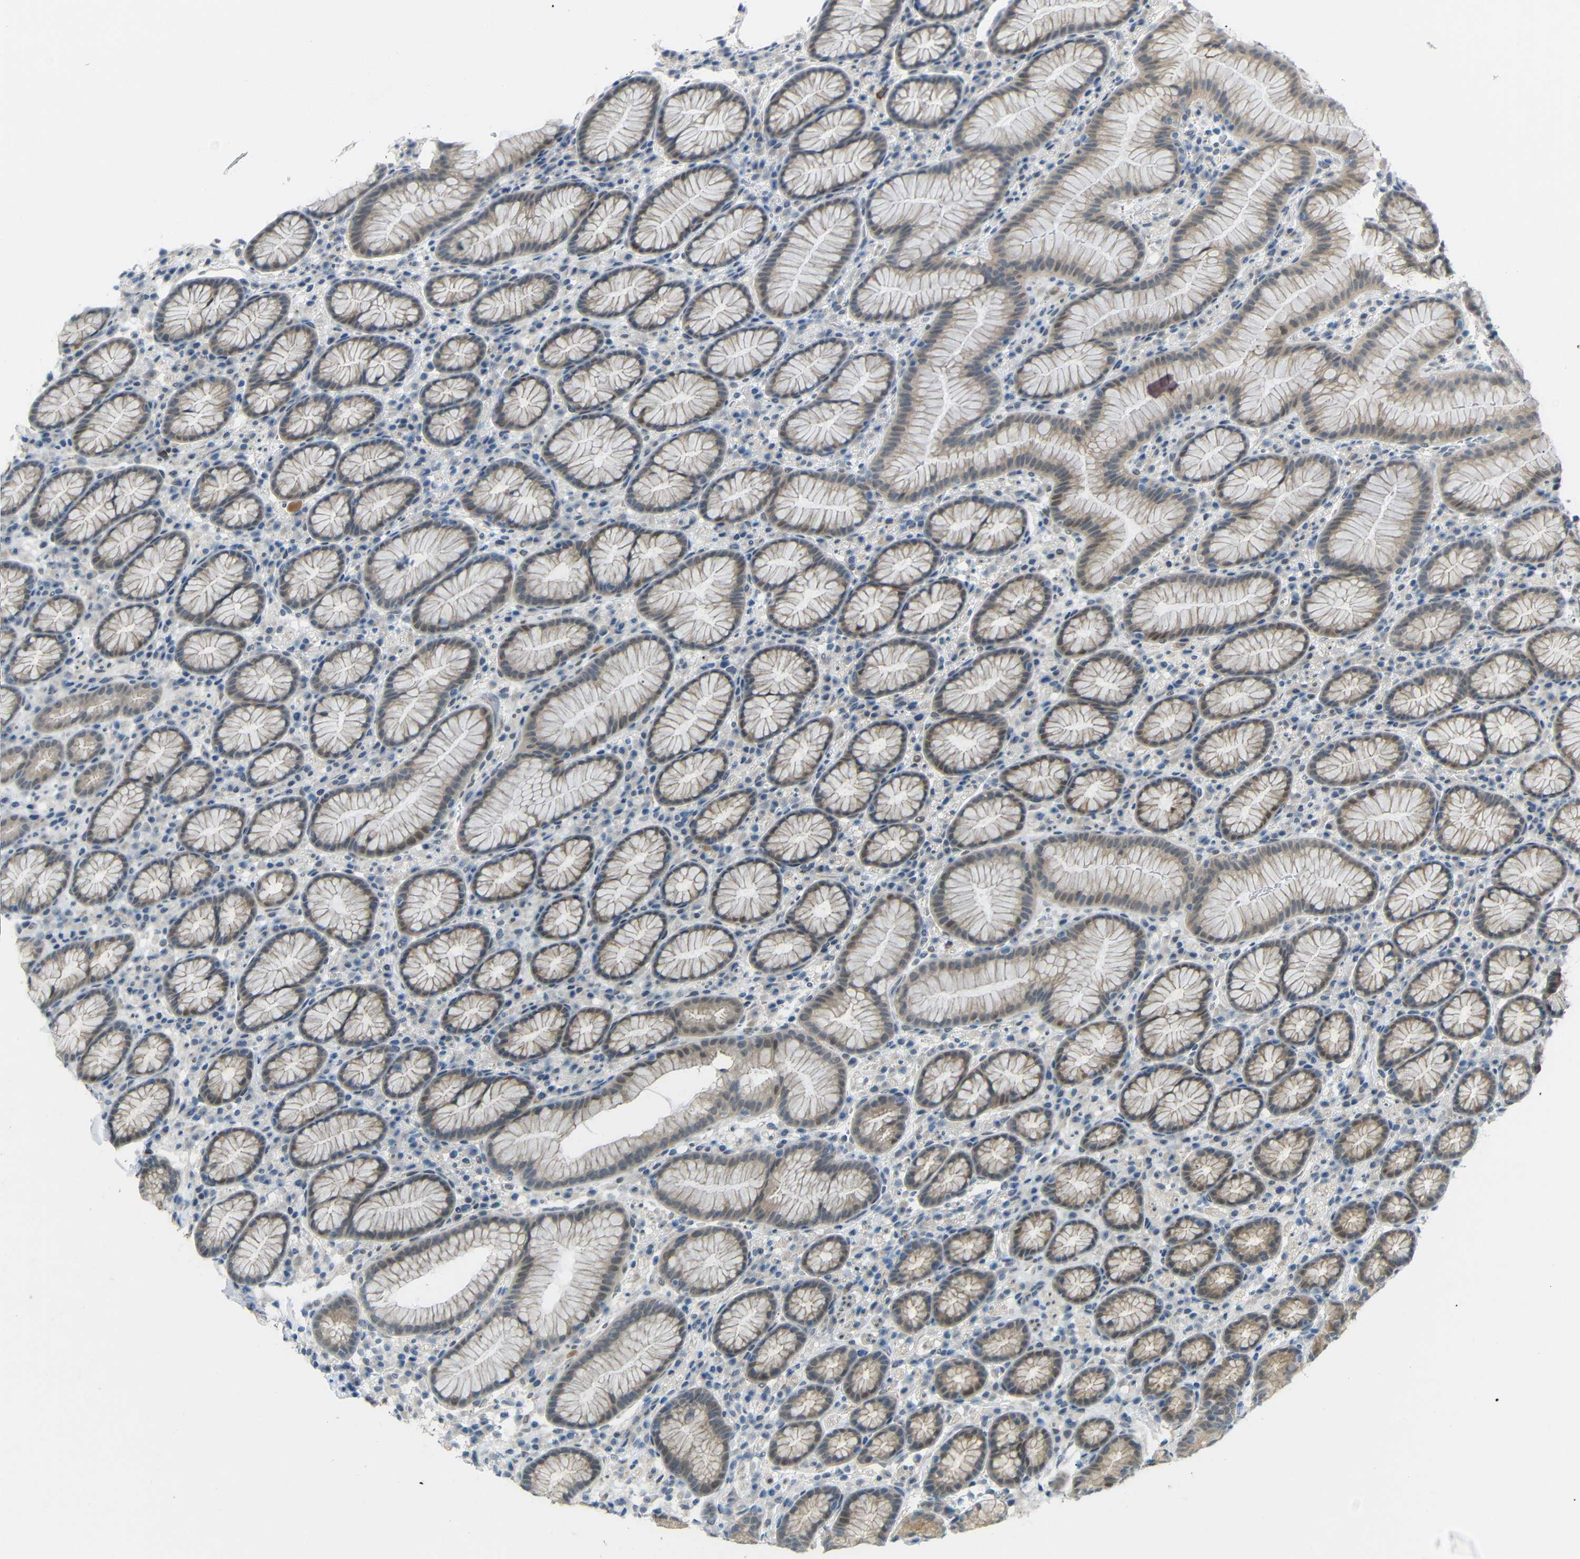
{"staining": {"intensity": "weak", "quantity": ">75%", "location": "cytoplasmic/membranous,nuclear"}, "tissue": "stomach", "cell_type": "Glandular cells", "image_type": "normal", "snomed": [{"axis": "morphology", "description": "Normal tissue, NOS"}, {"axis": "topography", "description": "Stomach, lower"}], "caption": "Immunohistochemistry (IHC) (DAB) staining of benign human stomach reveals weak cytoplasmic/membranous,nuclear protein staining in approximately >75% of glandular cells.", "gene": "GPR158", "patient": {"sex": "male", "age": 52}}